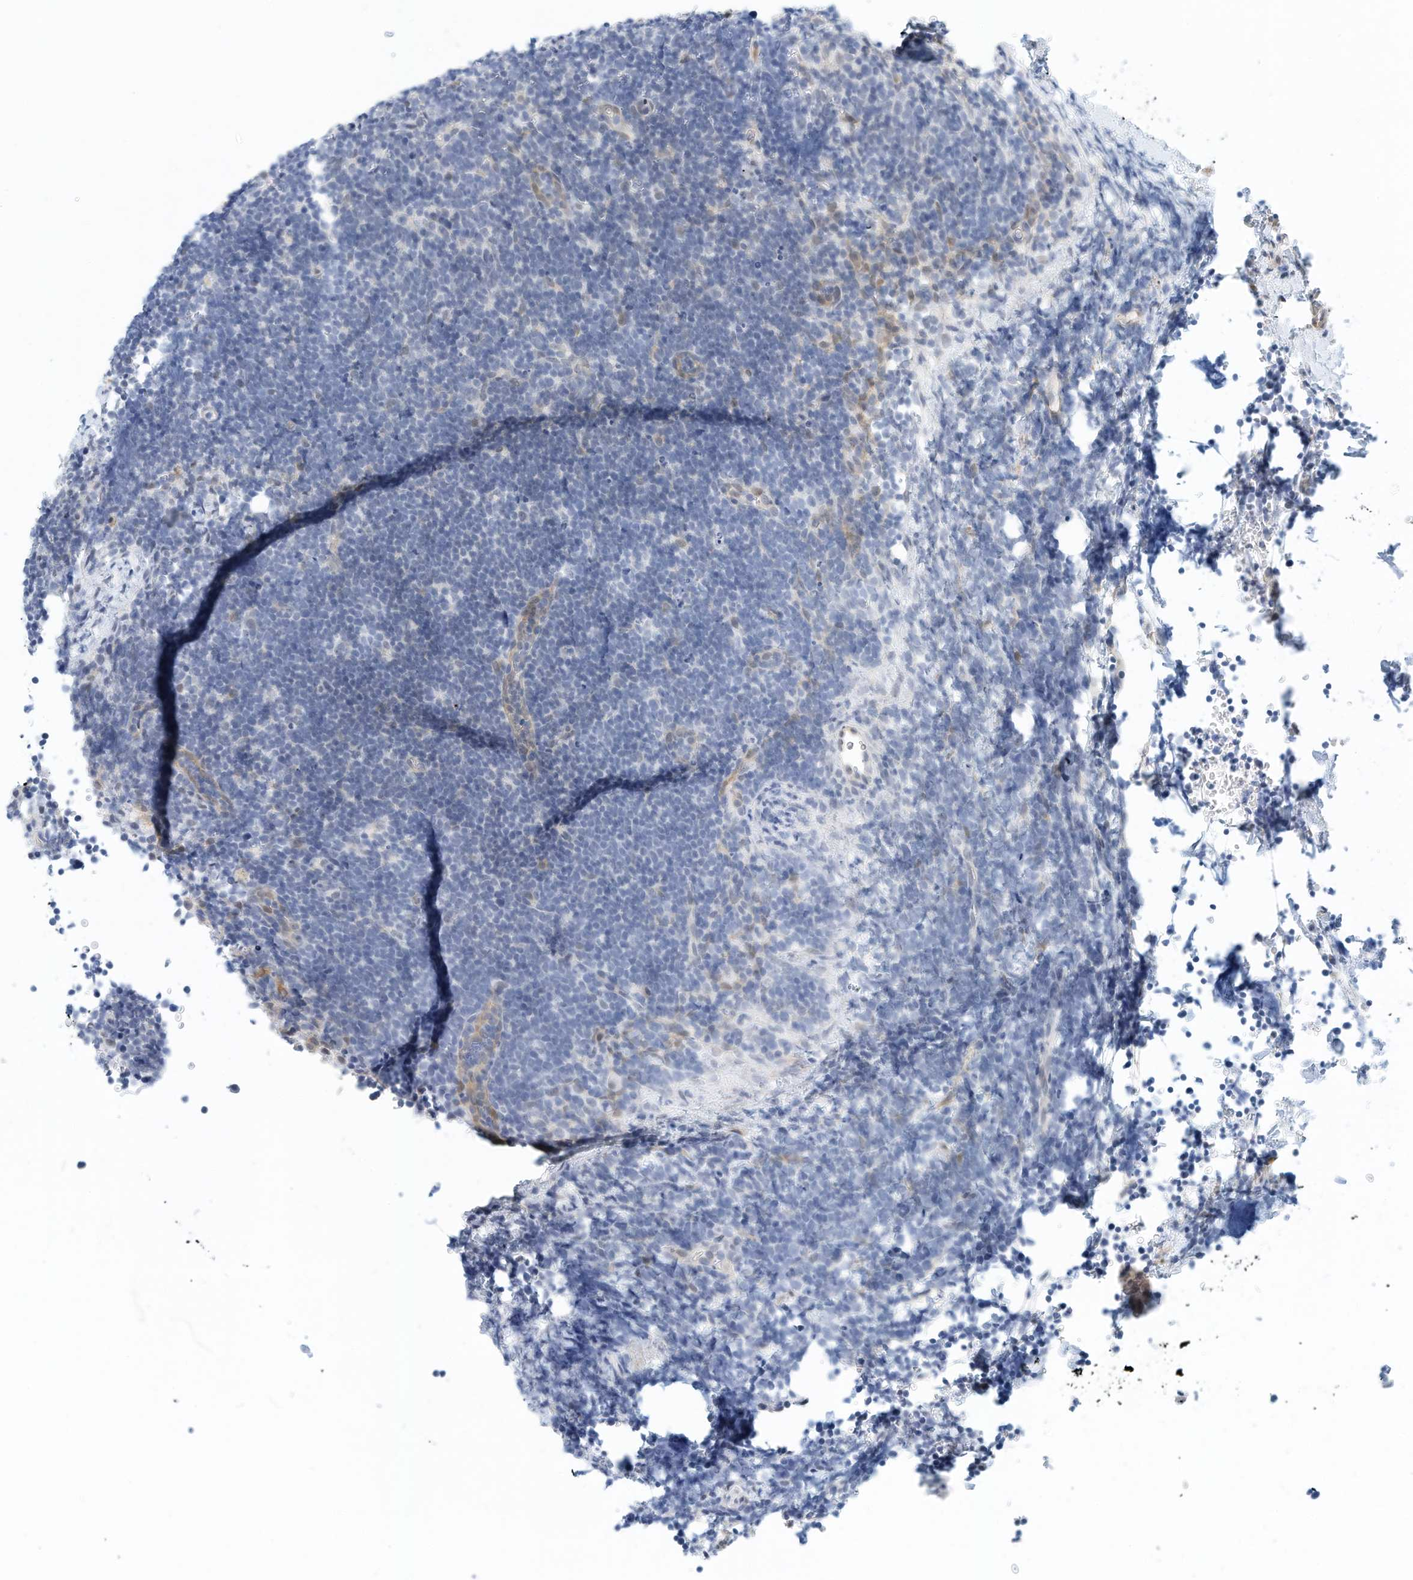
{"staining": {"intensity": "negative", "quantity": "none", "location": "none"}, "tissue": "lymphoma", "cell_type": "Tumor cells", "image_type": "cancer", "snomed": [{"axis": "morphology", "description": "Malignant lymphoma, non-Hodgkin's type, High grade"}, {"axis": "topography", "description": "Lymph node"}], "caption": "This is a photomicrograph of IHC staining of malignant lymphoma, non-Hodgkin's type (high-grade), which shows no staining in tumor cells.", "gene": "ARHGAP28", "patient": {"sex": "male", "age": 13}}